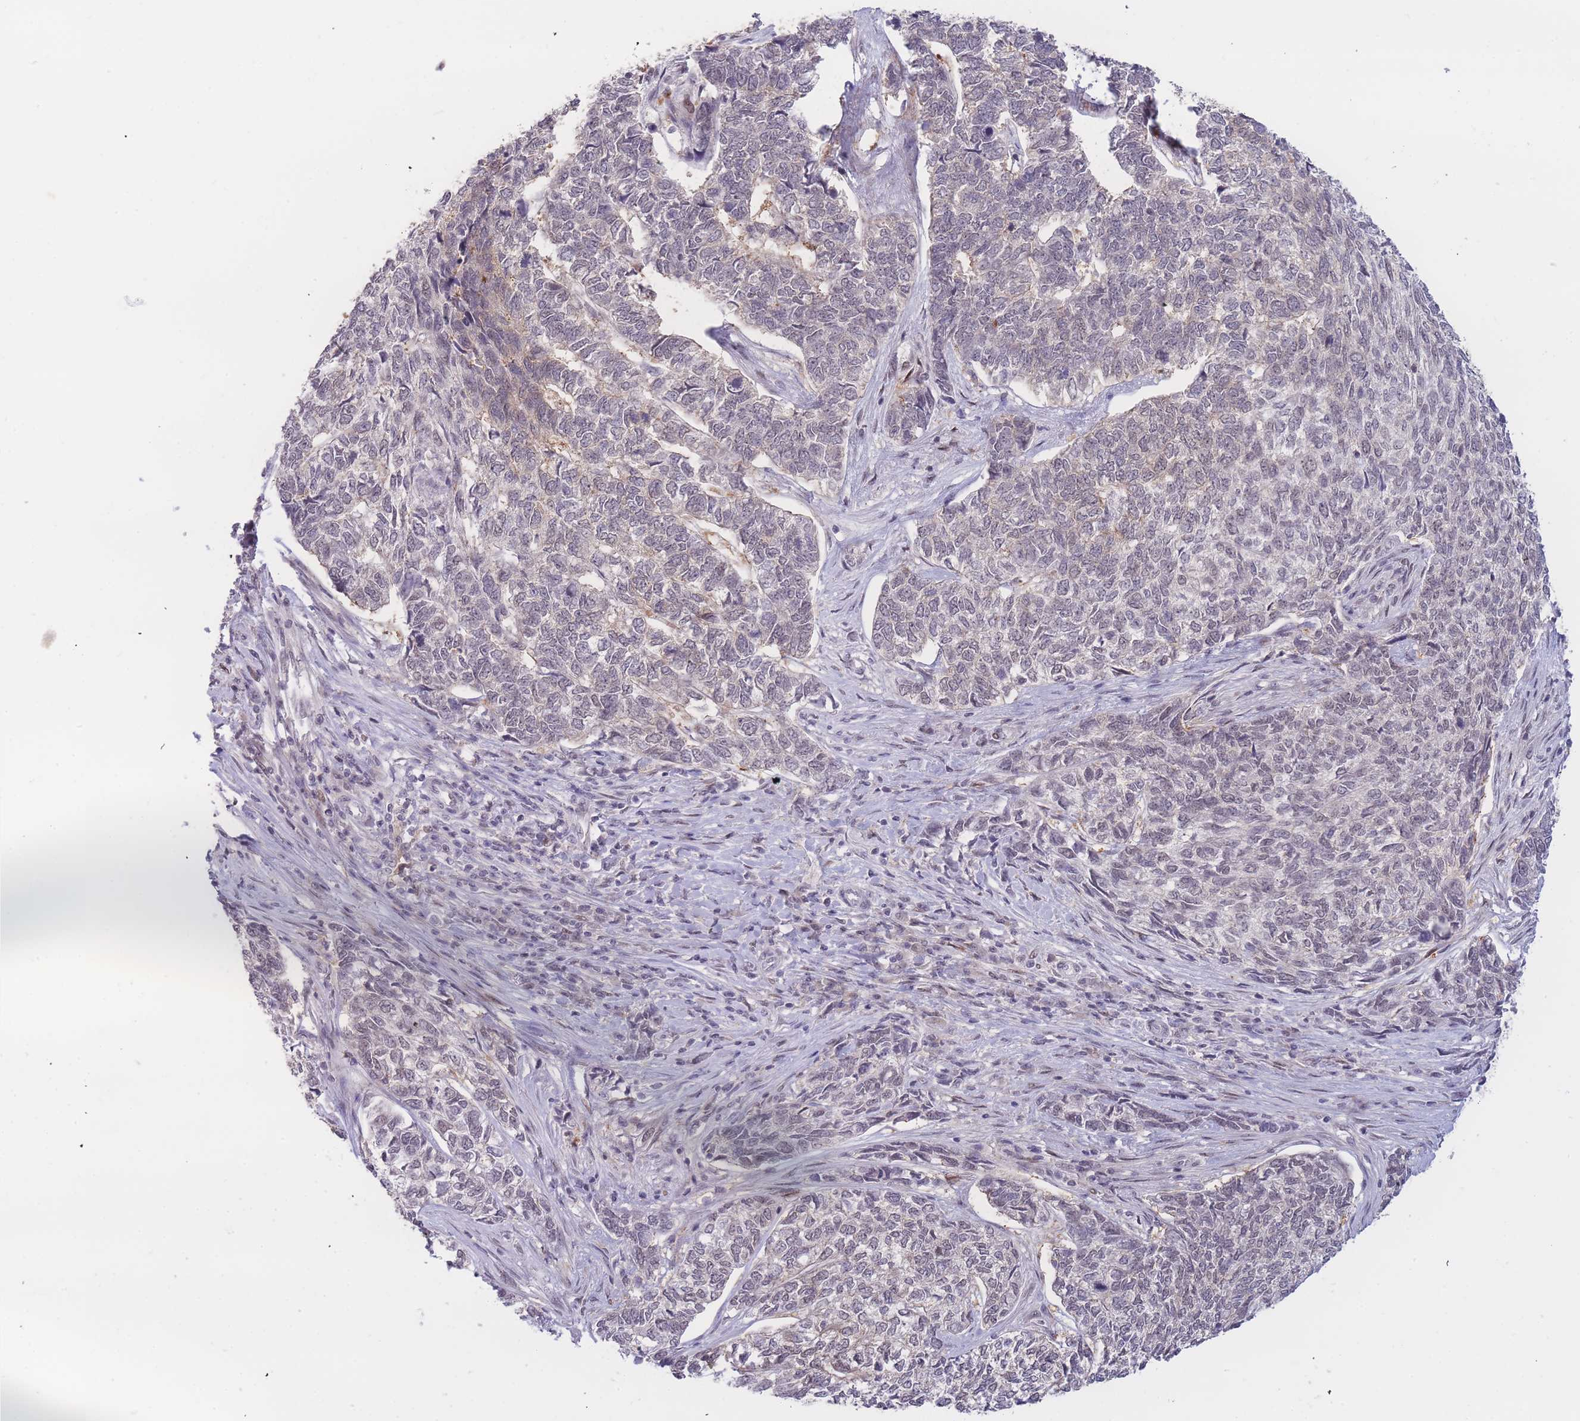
{"staining": {"intensity": "negative", "quantity": "none", "location": "none"}, "tissue": "skin cancer", "cell_type": "Tumor cells", "image_type": "cancer", "snomed": [{"axis": "morphology", "description": "Basal cell carcinoma"}, {"axis": "topography", "description": "Skin"}], "caption": "Immunohistochemistry (IHC) of human skin cancer demonstrates no staining in tumor cells. Nuclei are stained in blue.", "gene": "DEAF1", "patient": {"sex": "female", "age": 65}}